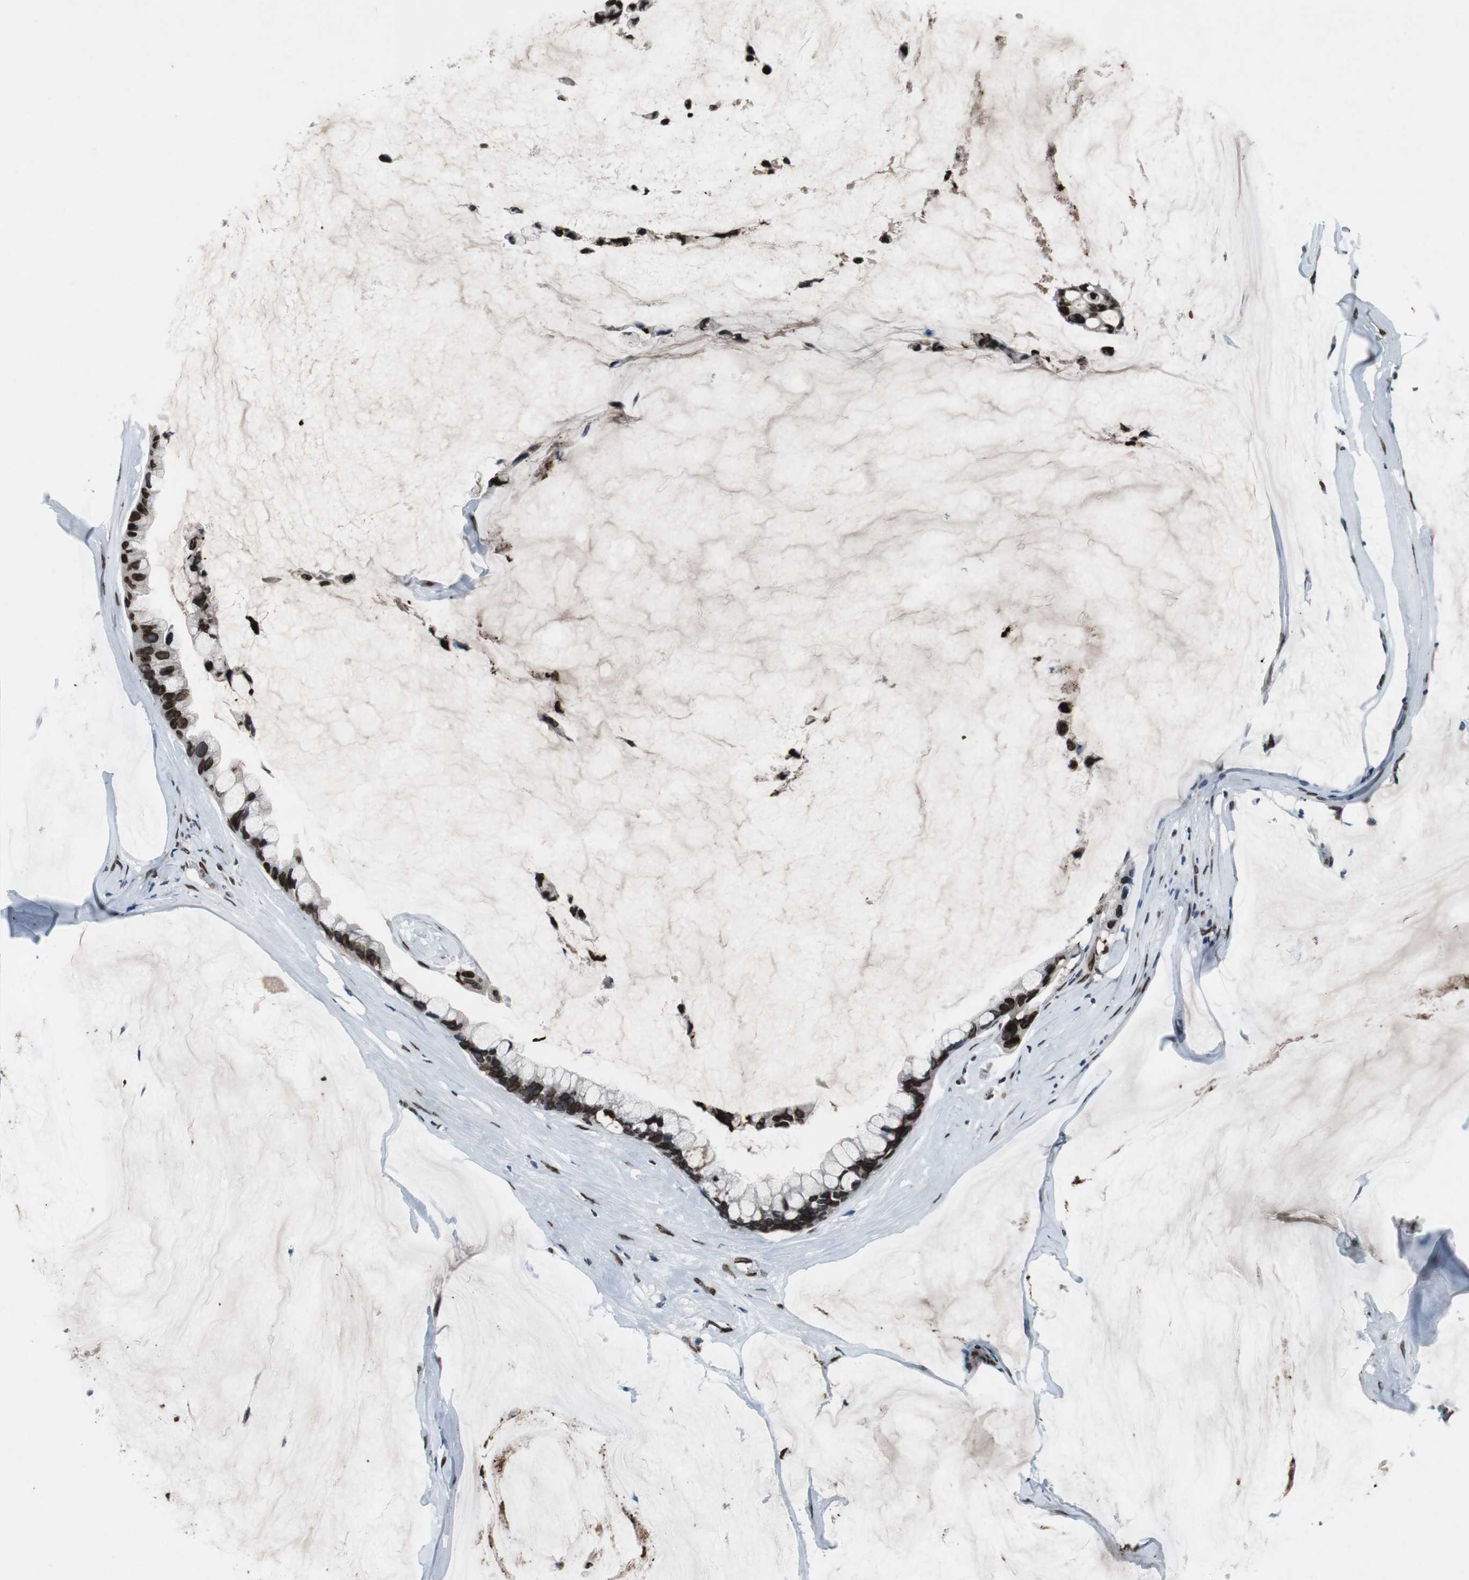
{"staining": {"intensity": "strong", "quantity": ">75%", "location": "cytoplasmic/membranous,nuclear"}, "tissue": "ovarian cancer", "cell_type": "Tumor cells", "image_type": "cancer", "snomed": [{"axis": "morphology", "description": "Cystadenocarcinoma, mucinous, NOS"}, {"axis": "topography", "description": "Ovary"}], "caption": "Protein expression analysis of ovarian cancer reveals strong cytoplasmic/membranous and nuclear expression in about >75% of tumor cells.", "gene": "LMNA", "patient": {"sex": "female", "age": 39}}